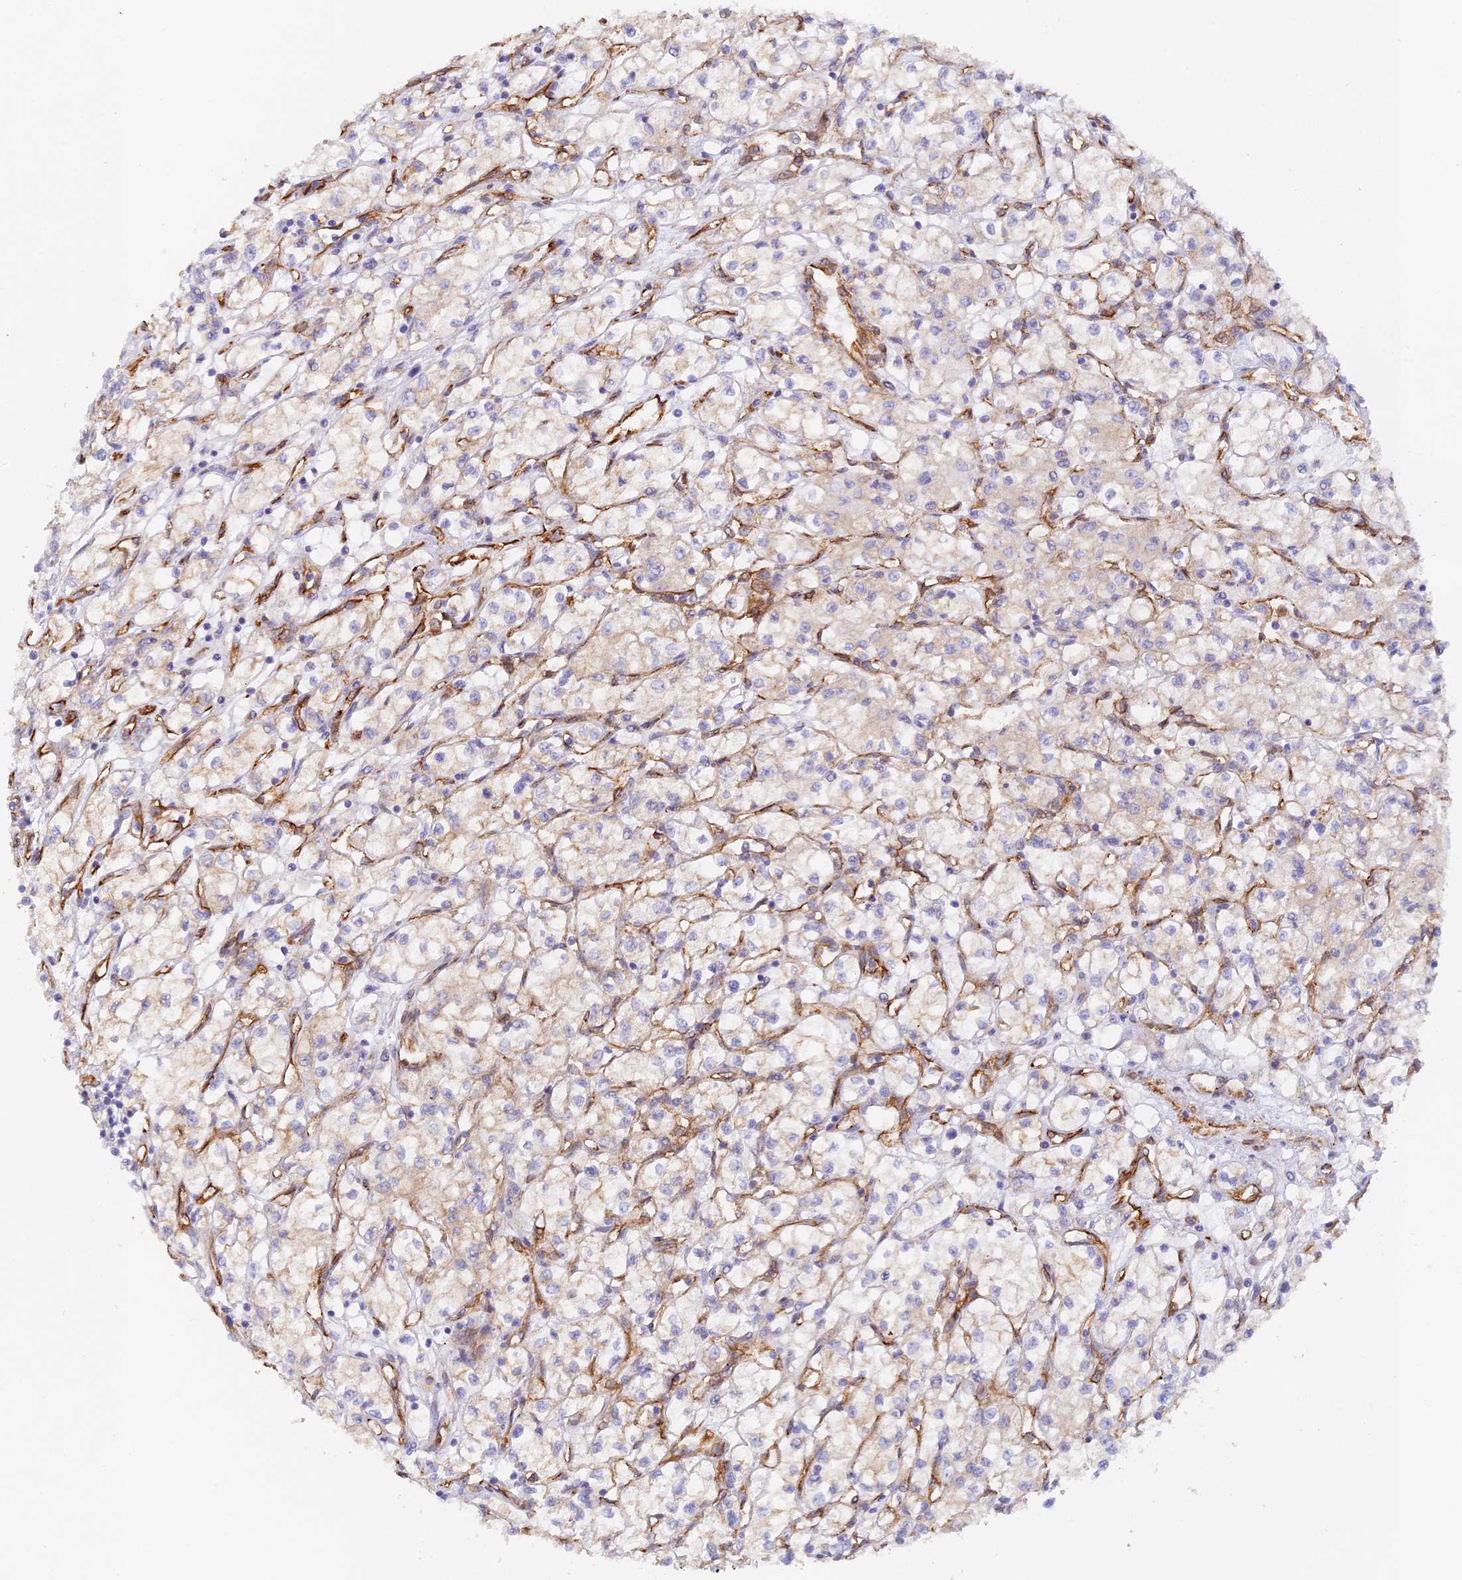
{"staining": {"intensity": "weak", "quantity": "<25%", "location": "cytoplasmic/membranous"}, "tissue": "renal cancer", "cell_type": "Tumor cells", "image_type": "cancer", "snomed": [{"axis": "morphology", "description": "Adenocarcinoma, NOS"}, {"axis": "topography", "description": "Kidney"}], "caption": "High magnification brightfield microscopy of adenocarcinoma (renal) stained with DAB (brown) and counterstained with hematoxylin (blue): tumor cells show no significant expression.", "gene": "MYO9A", "patient": {"sex": "male", "age": 59}}